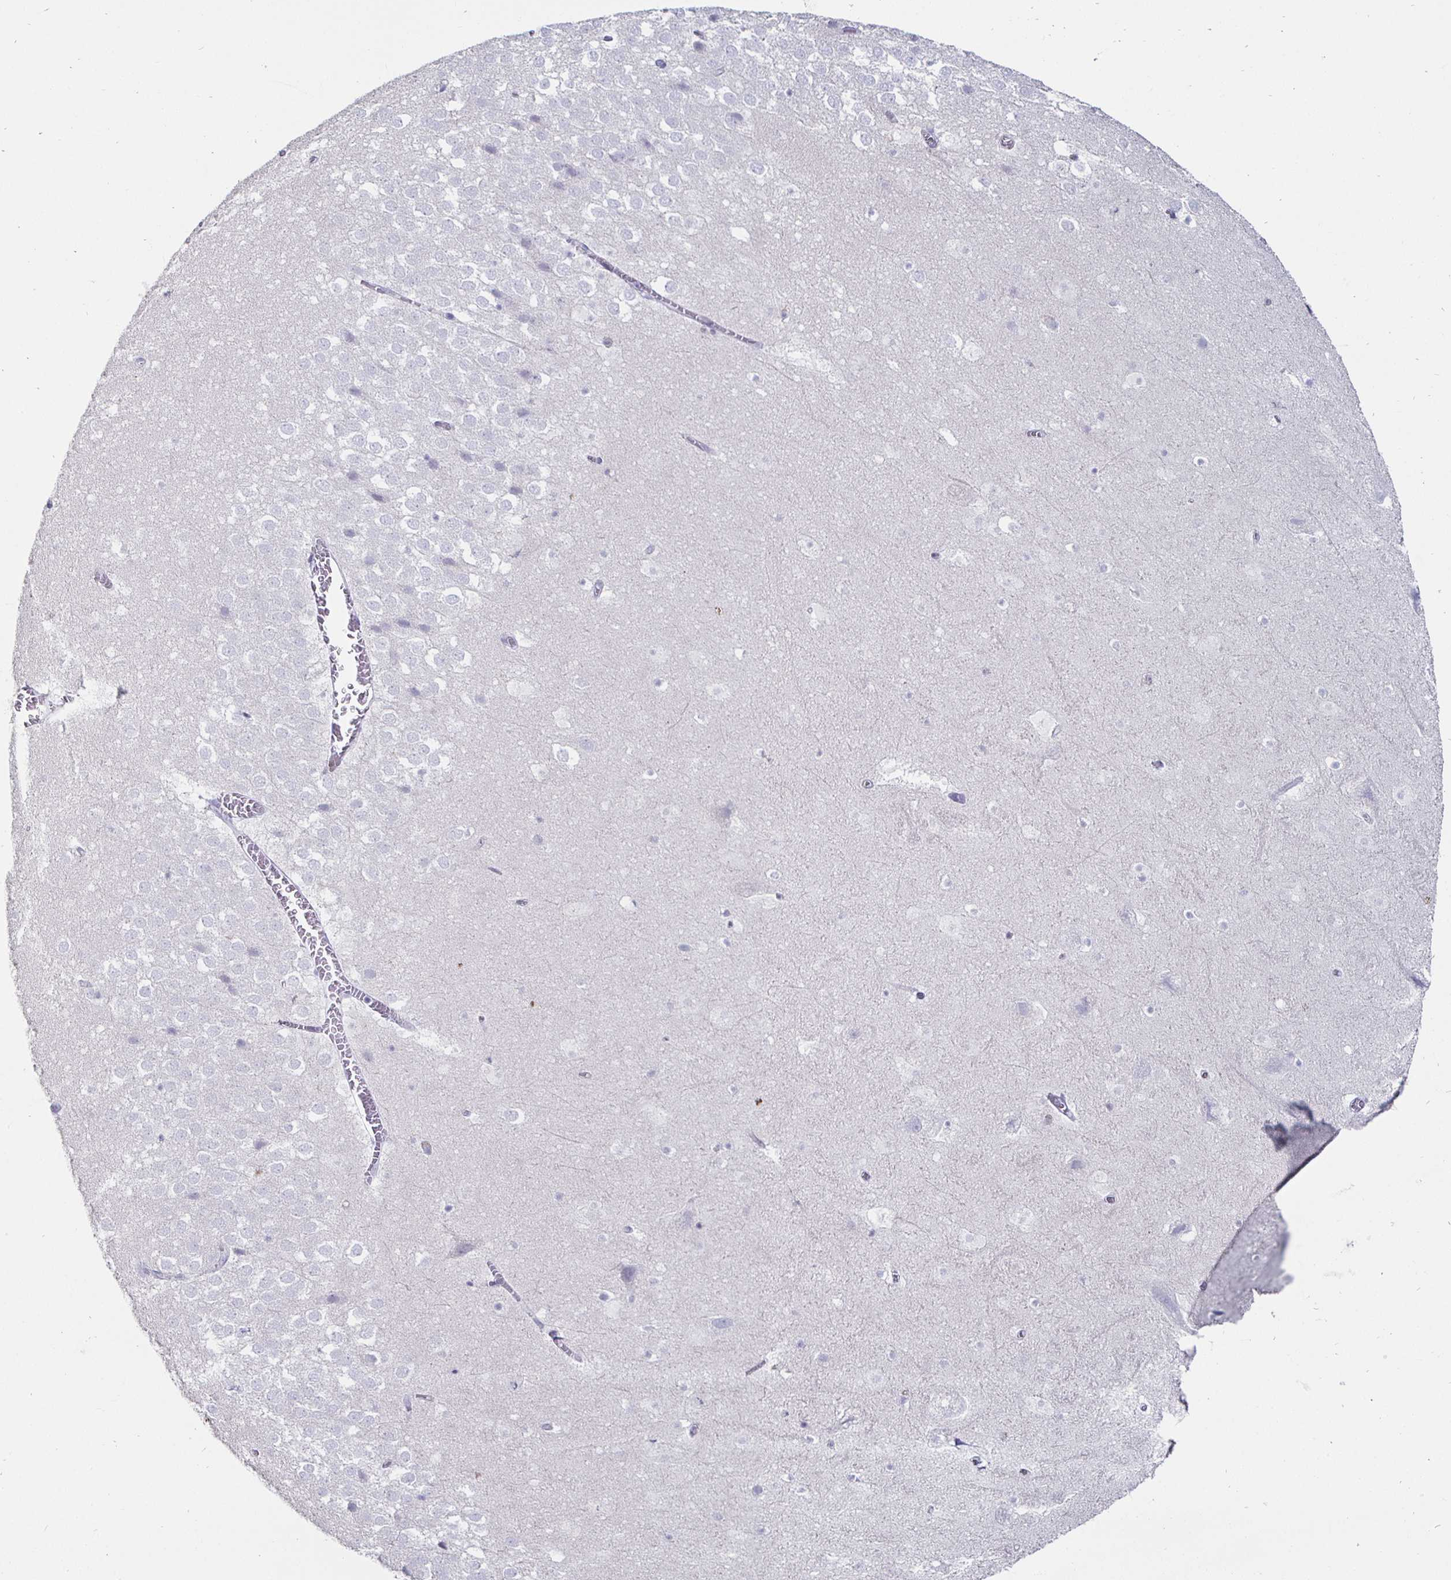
{"staining": {"intensity": "negative", "quantity": "none", "location": "none"}, "tissue": "hippocampus", "cell_type": "Glial cells", "image_type": "normal", "snomed": [{"axis": "morphology", "description": "Normal tissue, NOS"}, {"axis": "topography", "description": "Hippocampus"}], "caption": "Immunohistochemistry (IHC) photomicrograph of unremarkable human hippocampus stained for a protein (brown), which reveals no positivity in glial cells. (IHC, brightfield microscopy, high magnification).", "gene": "DMRTB1", "patient": {"sex": "female", "age": 42}}